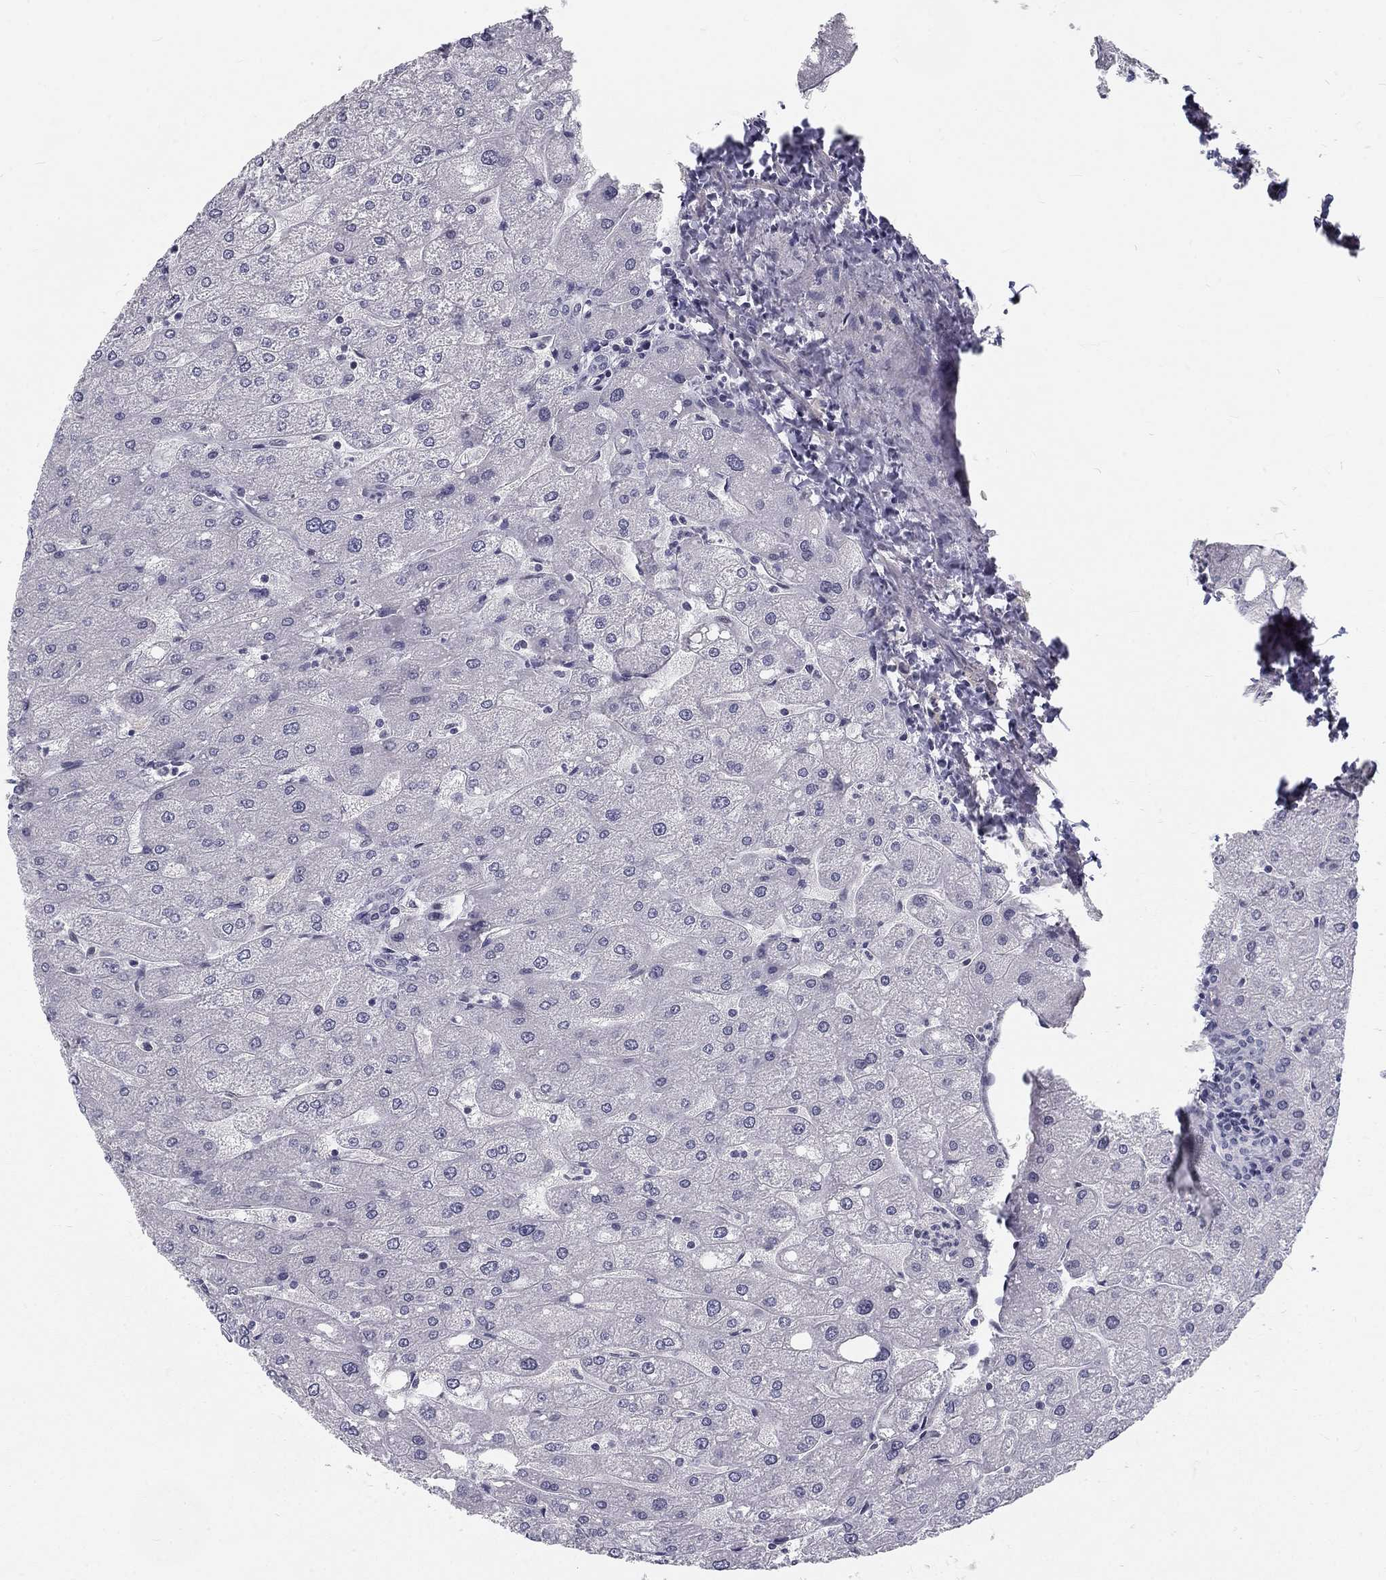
{"staining": {"intensity": "negative", "quantity": "none", "location": "none"}, "tissue": "liver", "cell_type": "Cholangiocytes", "image_type": "normal", "snomed": [{"axis": "morphology", "description": "Normal tissue, NOS"}, {"axis": "topography", "description": "Liver"}], "caption": "The image reveals no significant expression in cholangiocytes of liver. (DAB (3,3'-diaminobenzidine) immunohistochemistry, high magnification).", "gene": "SNORC", "patient": {"sex": "male", "age": 67}}